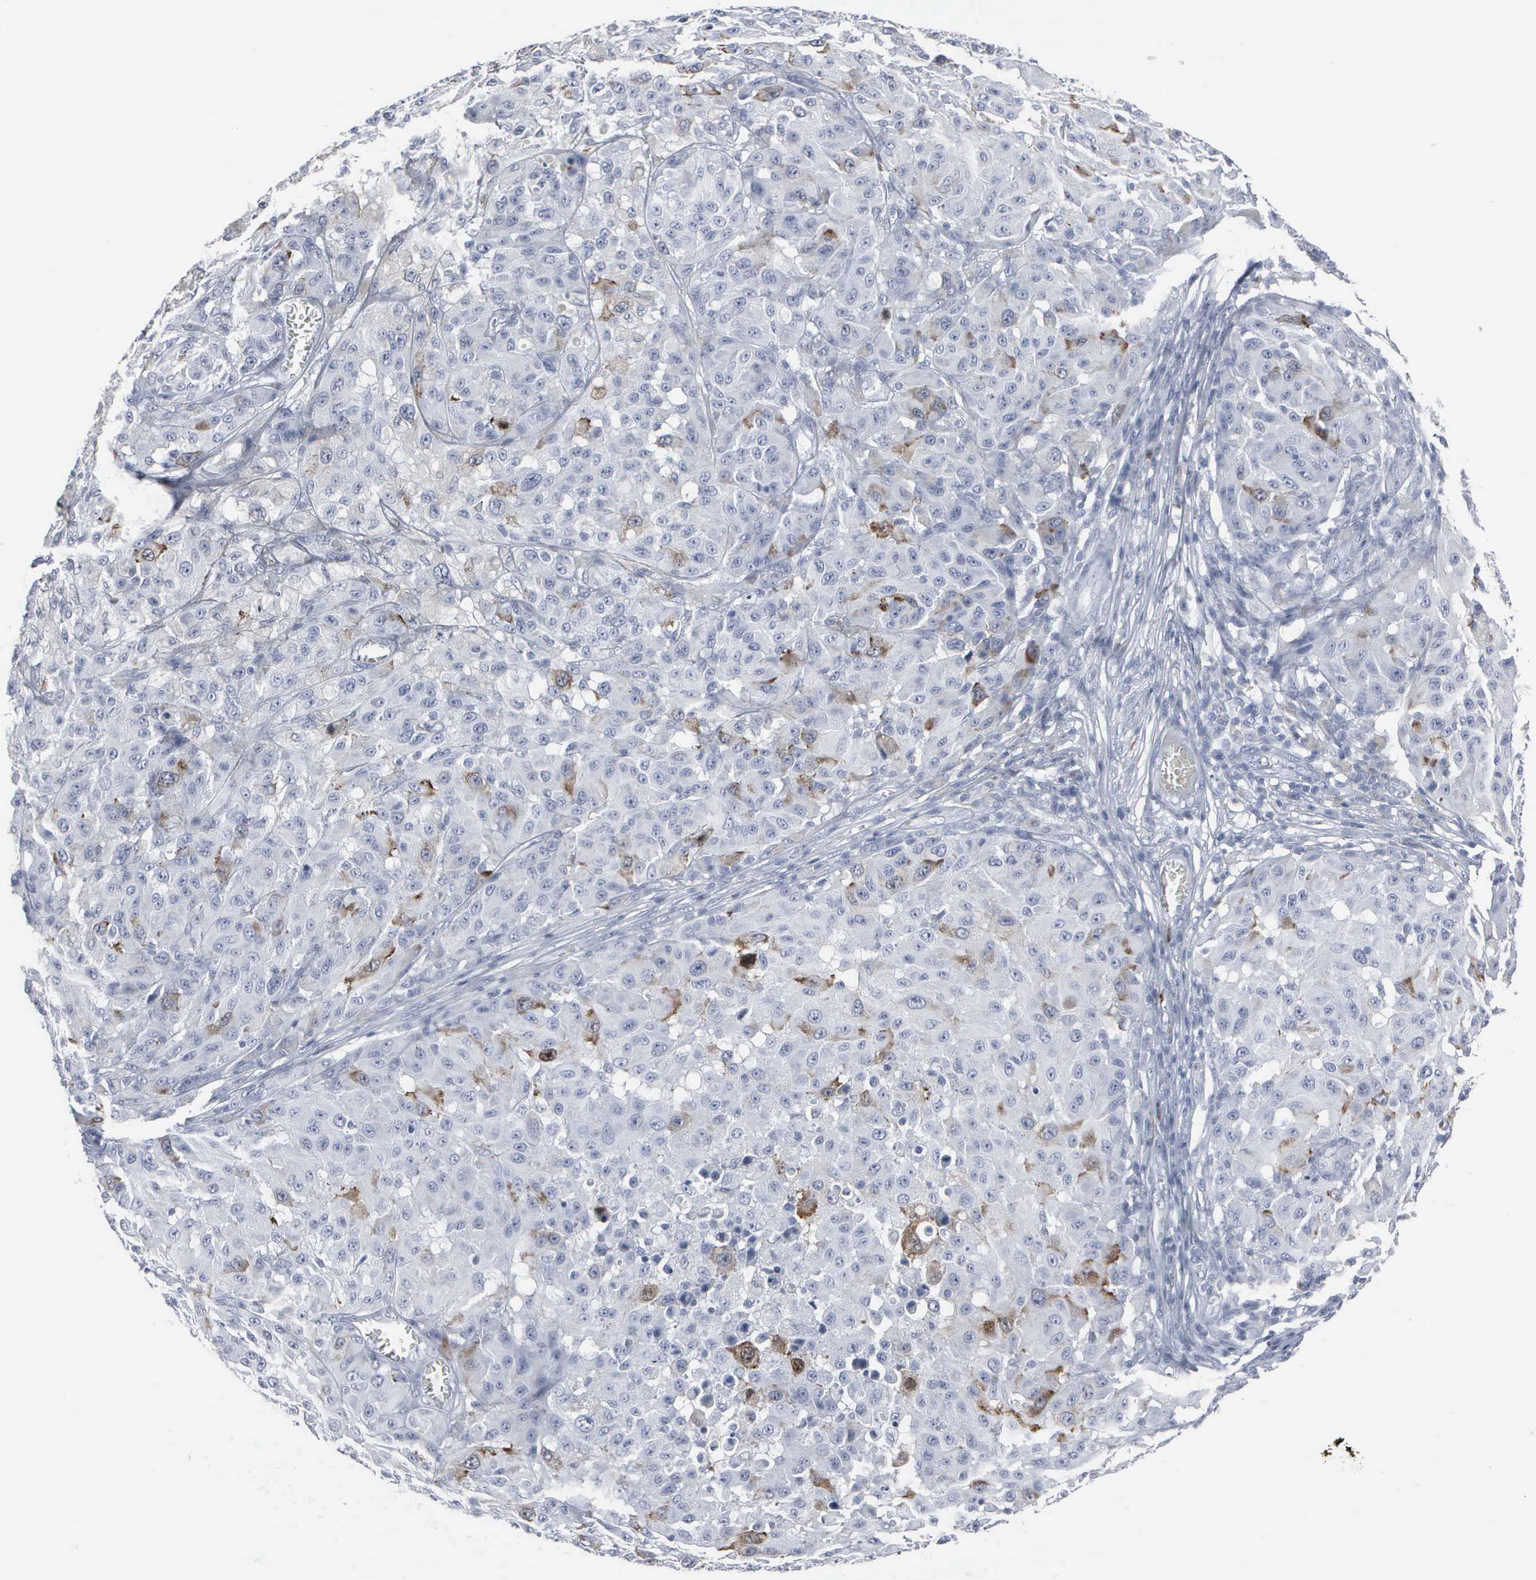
{"staining": {"intensity": "weak", "quantity": "<25%", "location": "cytoplasmic/membranous,nuclear"}, "tissue": "melanoma", "cell_type": "Tumor cells", "image_type": "cancer", "snomed": [{"axis": "morphology", "description": "Malignant melanoma, NOS"}, {"axis": "topography", "description": "Skin"}], "caption": "There is no significant positivity in tumor cells of malignant melanoma.", "gene": "CCNB1", "patient": {"sex": "female", "age": 77}}